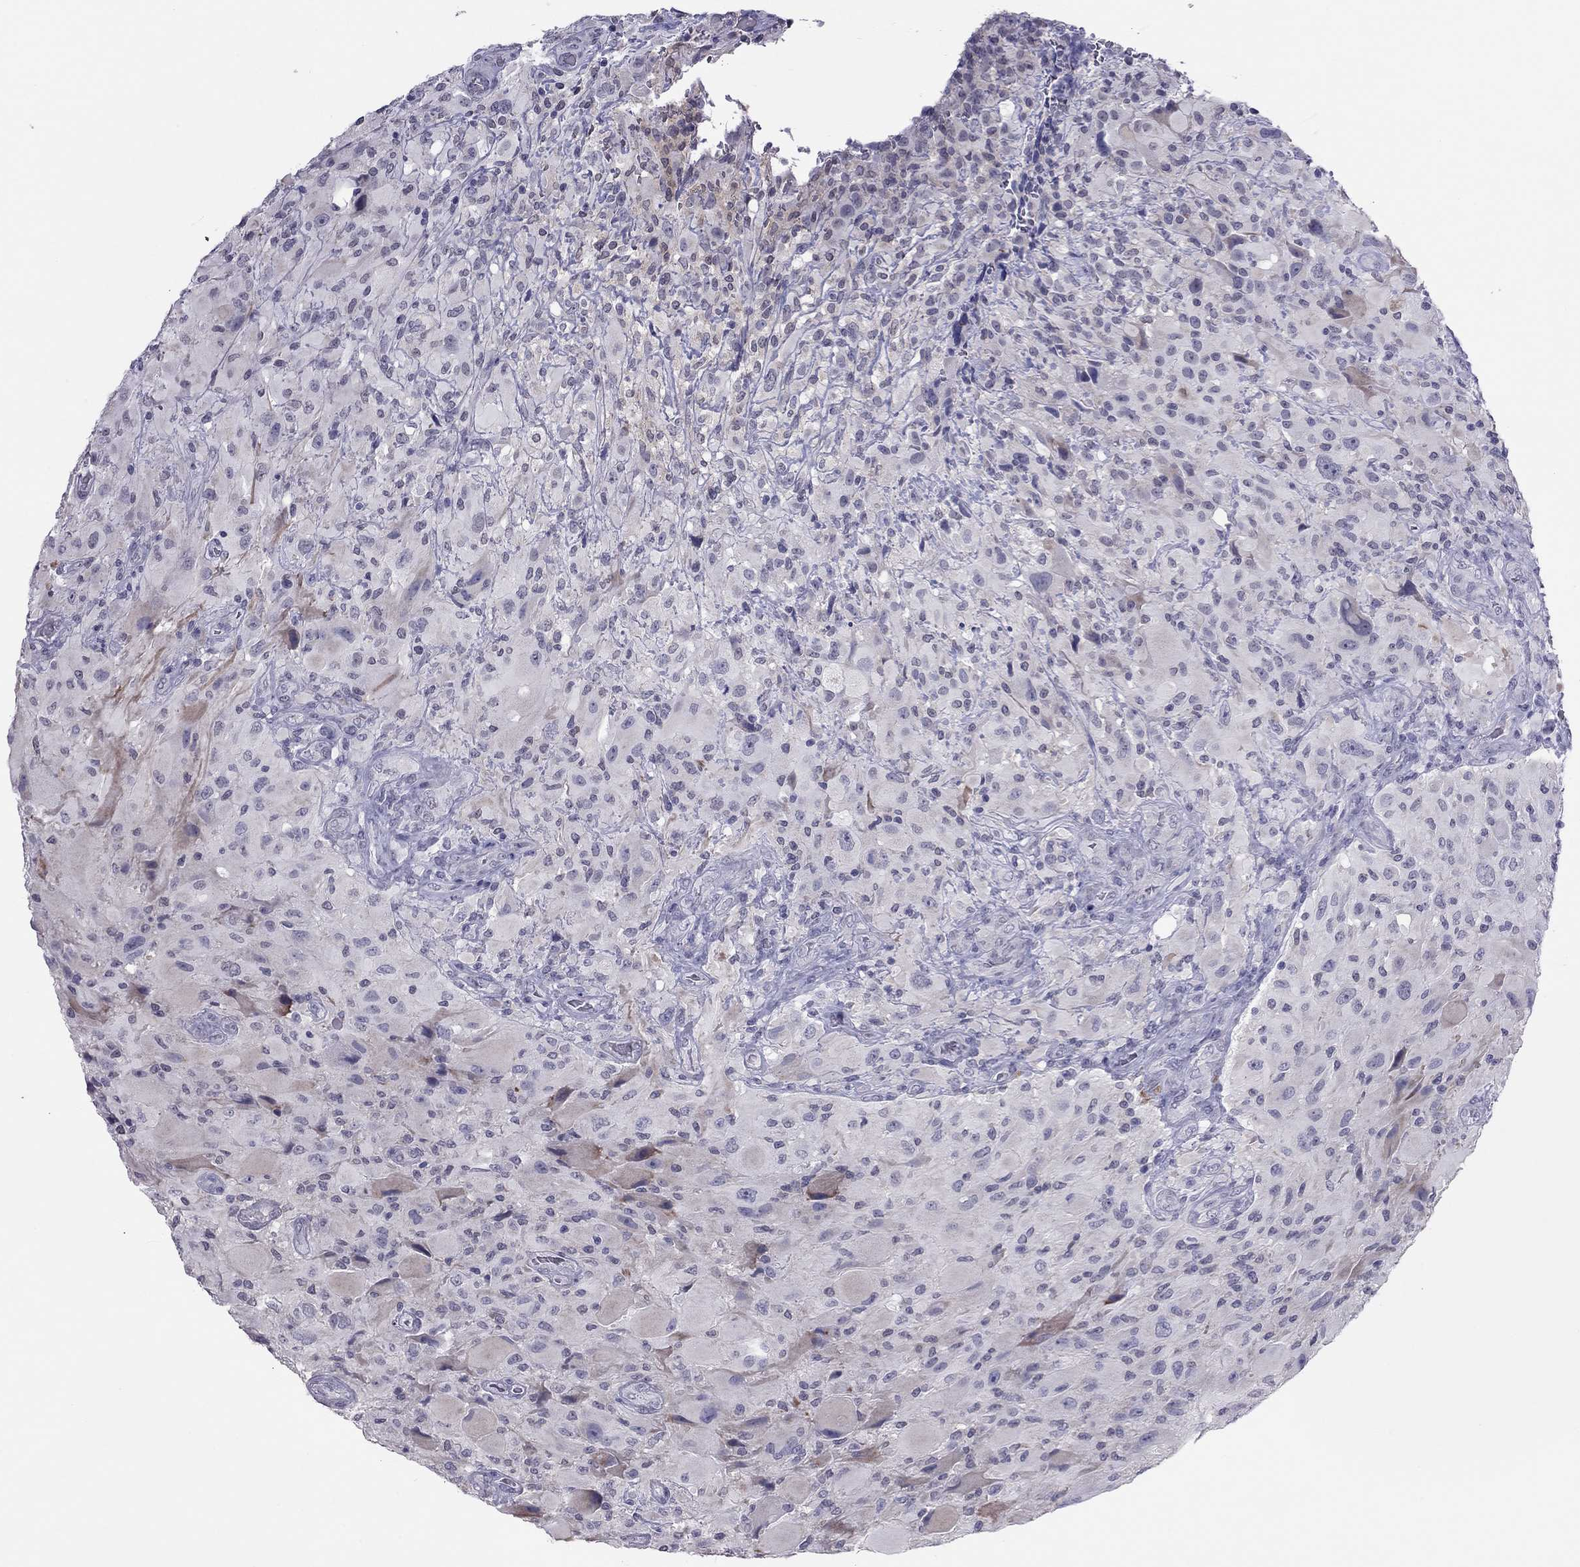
{"staining": {"intensity": "negative", "quantity": "none", "location": "none"}, "tissue": "glioma", "cell_type": "Tumor cells", "image_type": "cancer", "snomed": [{"axis": "morphology", "description": "Glioma, malignant, High grade"}, {"axis": "topography", "description": "Cerebral cortex"}], "caption": "This is an immunohistochemistry (IHC) micrograph of human malignant glioma (high-grade). There is no positivity in tumor cells.", "gene": "PPP1R3A", "patient": {"sex": "male", "age": 35}}